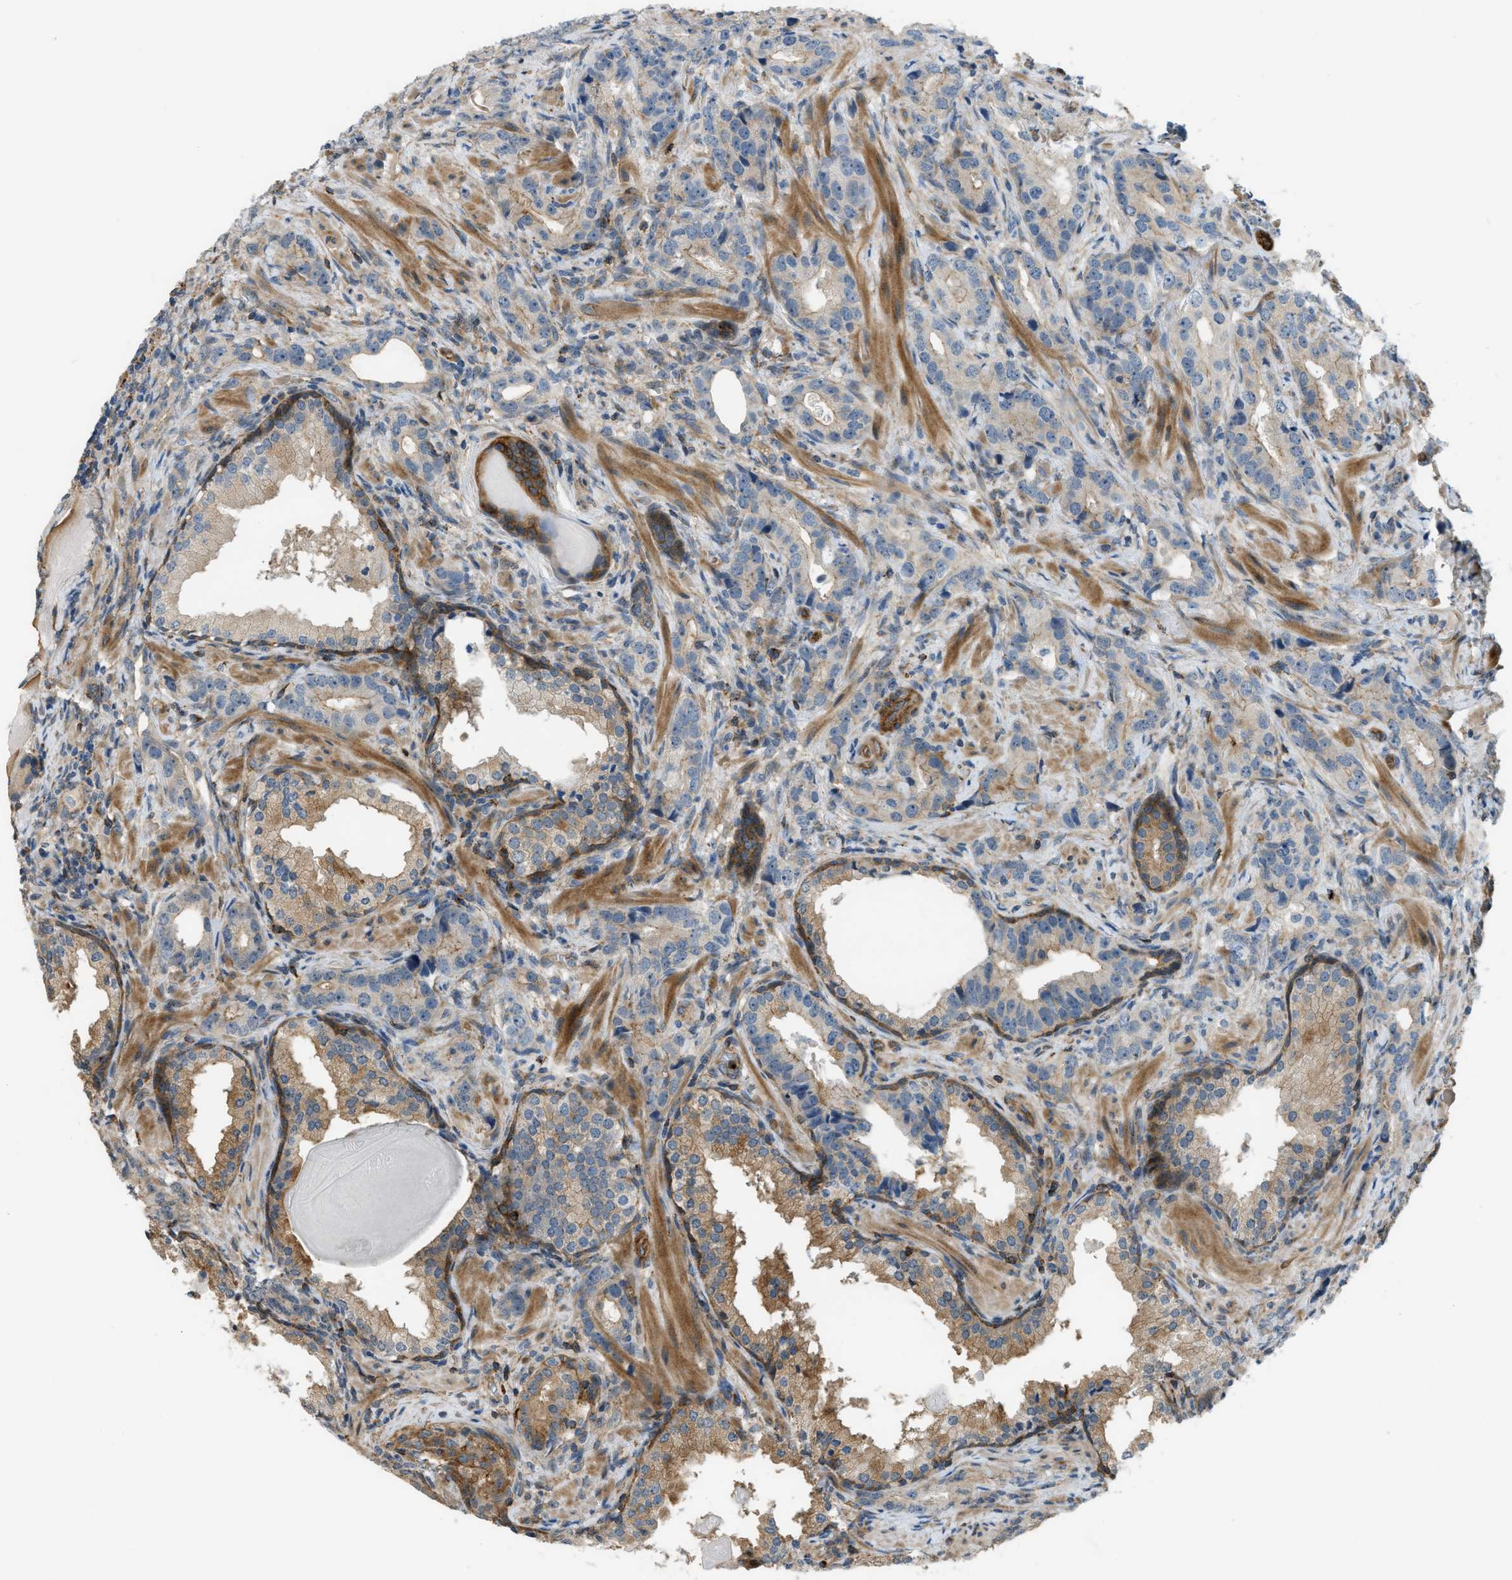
{"staining": {"intensity": "moderate", "quantity": "25%-75%", "location": "cytoplasmic/membranous"}, "tissue": "prostate cancer", "cell_type": "Tumor cells", "image_type": "cancer", "snomed": [{"axis": "morphology", "description": "Adenocarcinoma, High grade"}, {"axis": "topography", "description": "Prostate"}], "caption": "Protein positivity by immunohistochemistry demonstrates moderate cytoplasmic/membranous staining in about 25%-75% of tumor cells in prostate cancer.", "gene": "KIAA1671", "patient": {"sex": "male", "age": 63}}